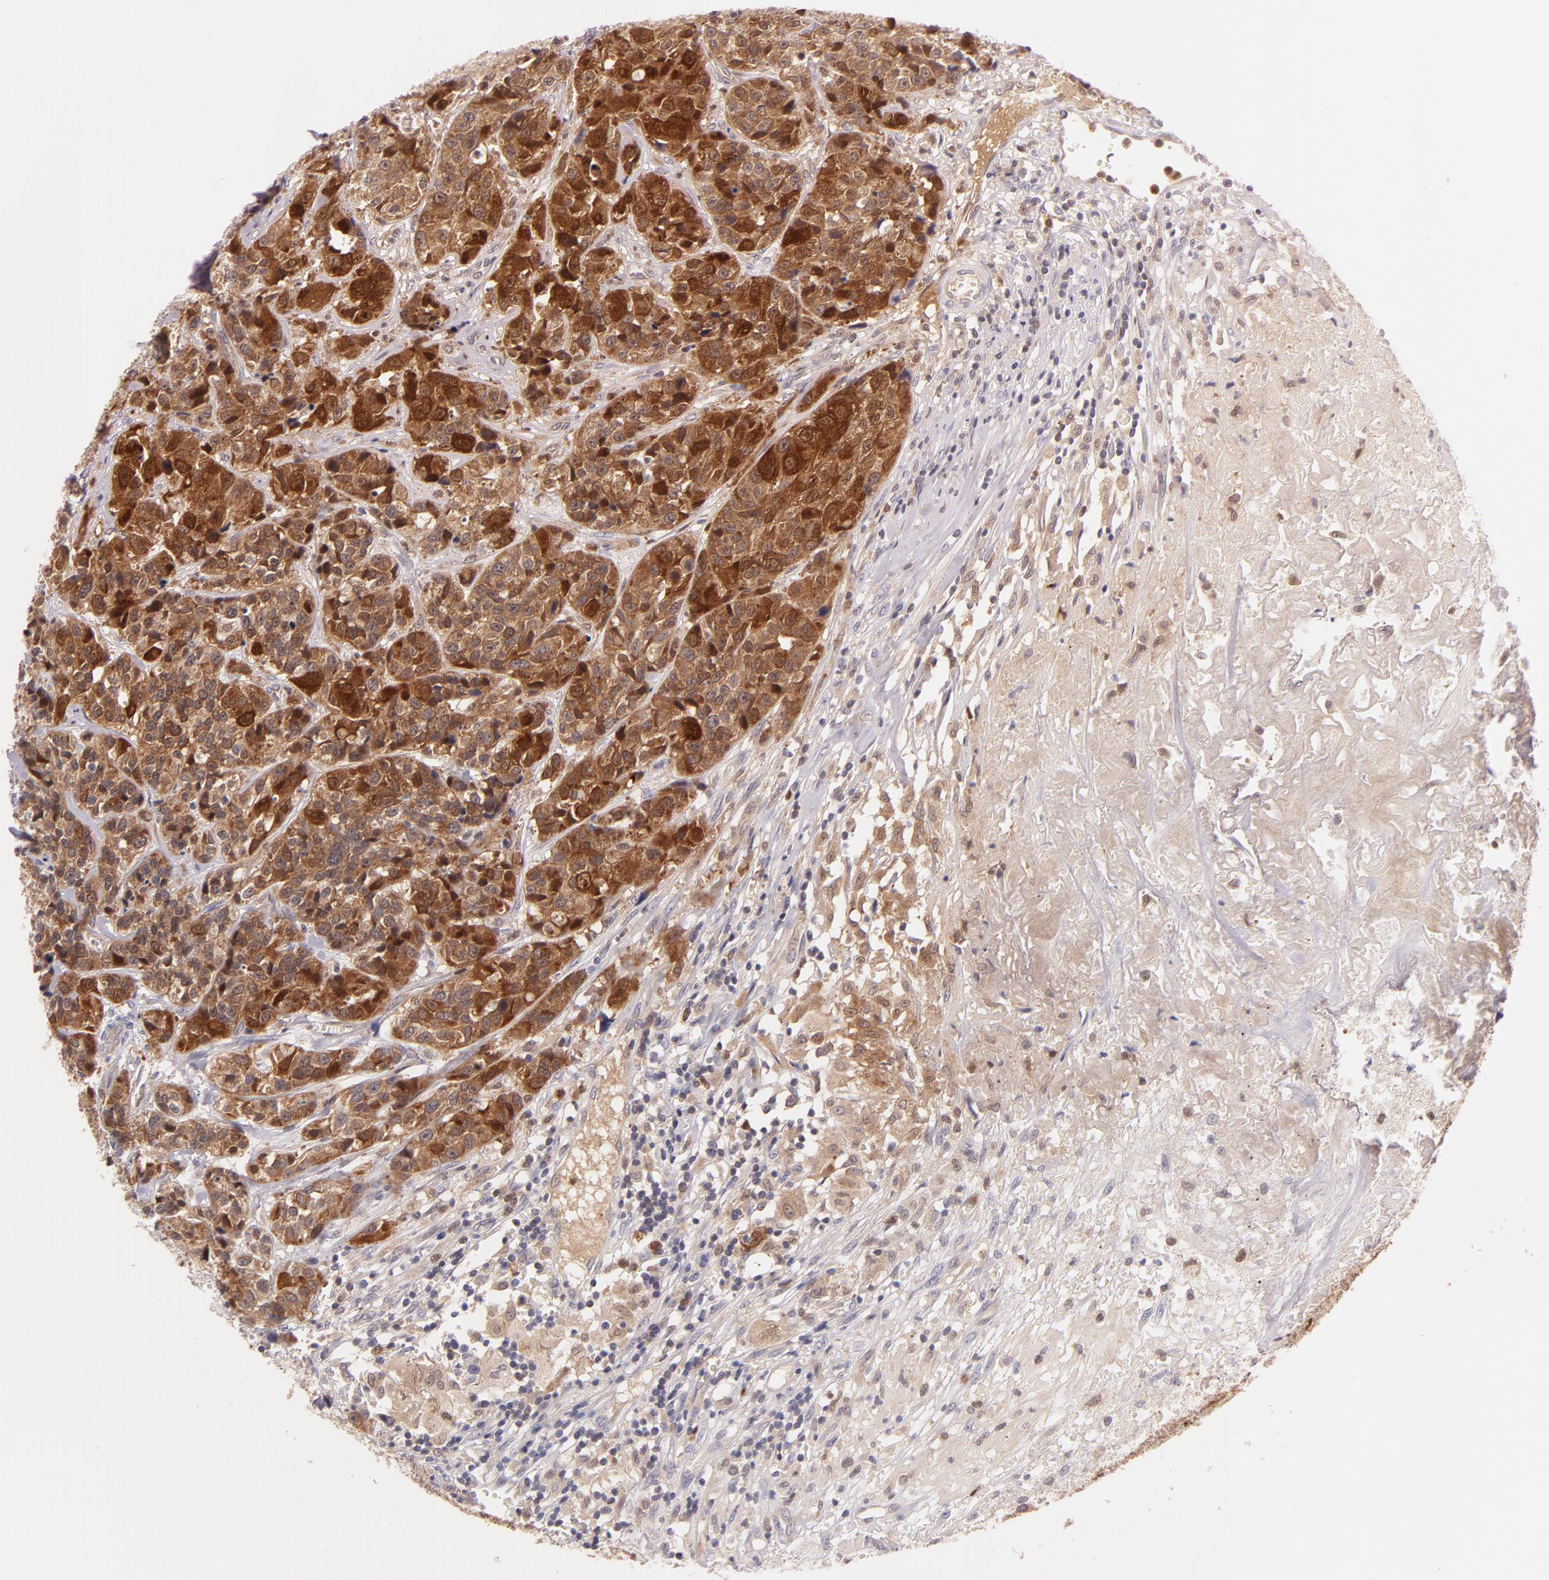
{"staining": {"intensity": "strong", "quantity": ">75%", "location": "cytoplasmic/membranous"}, "tissue": "urothelial cancer", "cell_type": "Tumor cells", "image_type": "cancer", "snomed": [{"axis": "morphology", "description": "Urothelial carcinoma, High grade"}, {"axis": "topography", "description": "Urinary bladder"}], "caption": "The histopathology image reveals immunohistochemical staining of urothelial cancer. There is strong cytoplasmic/membranous positivity is seen in about >75% of tumor cells.", "gene": "BID", "patient": {"sex": "female", "age": 81}}